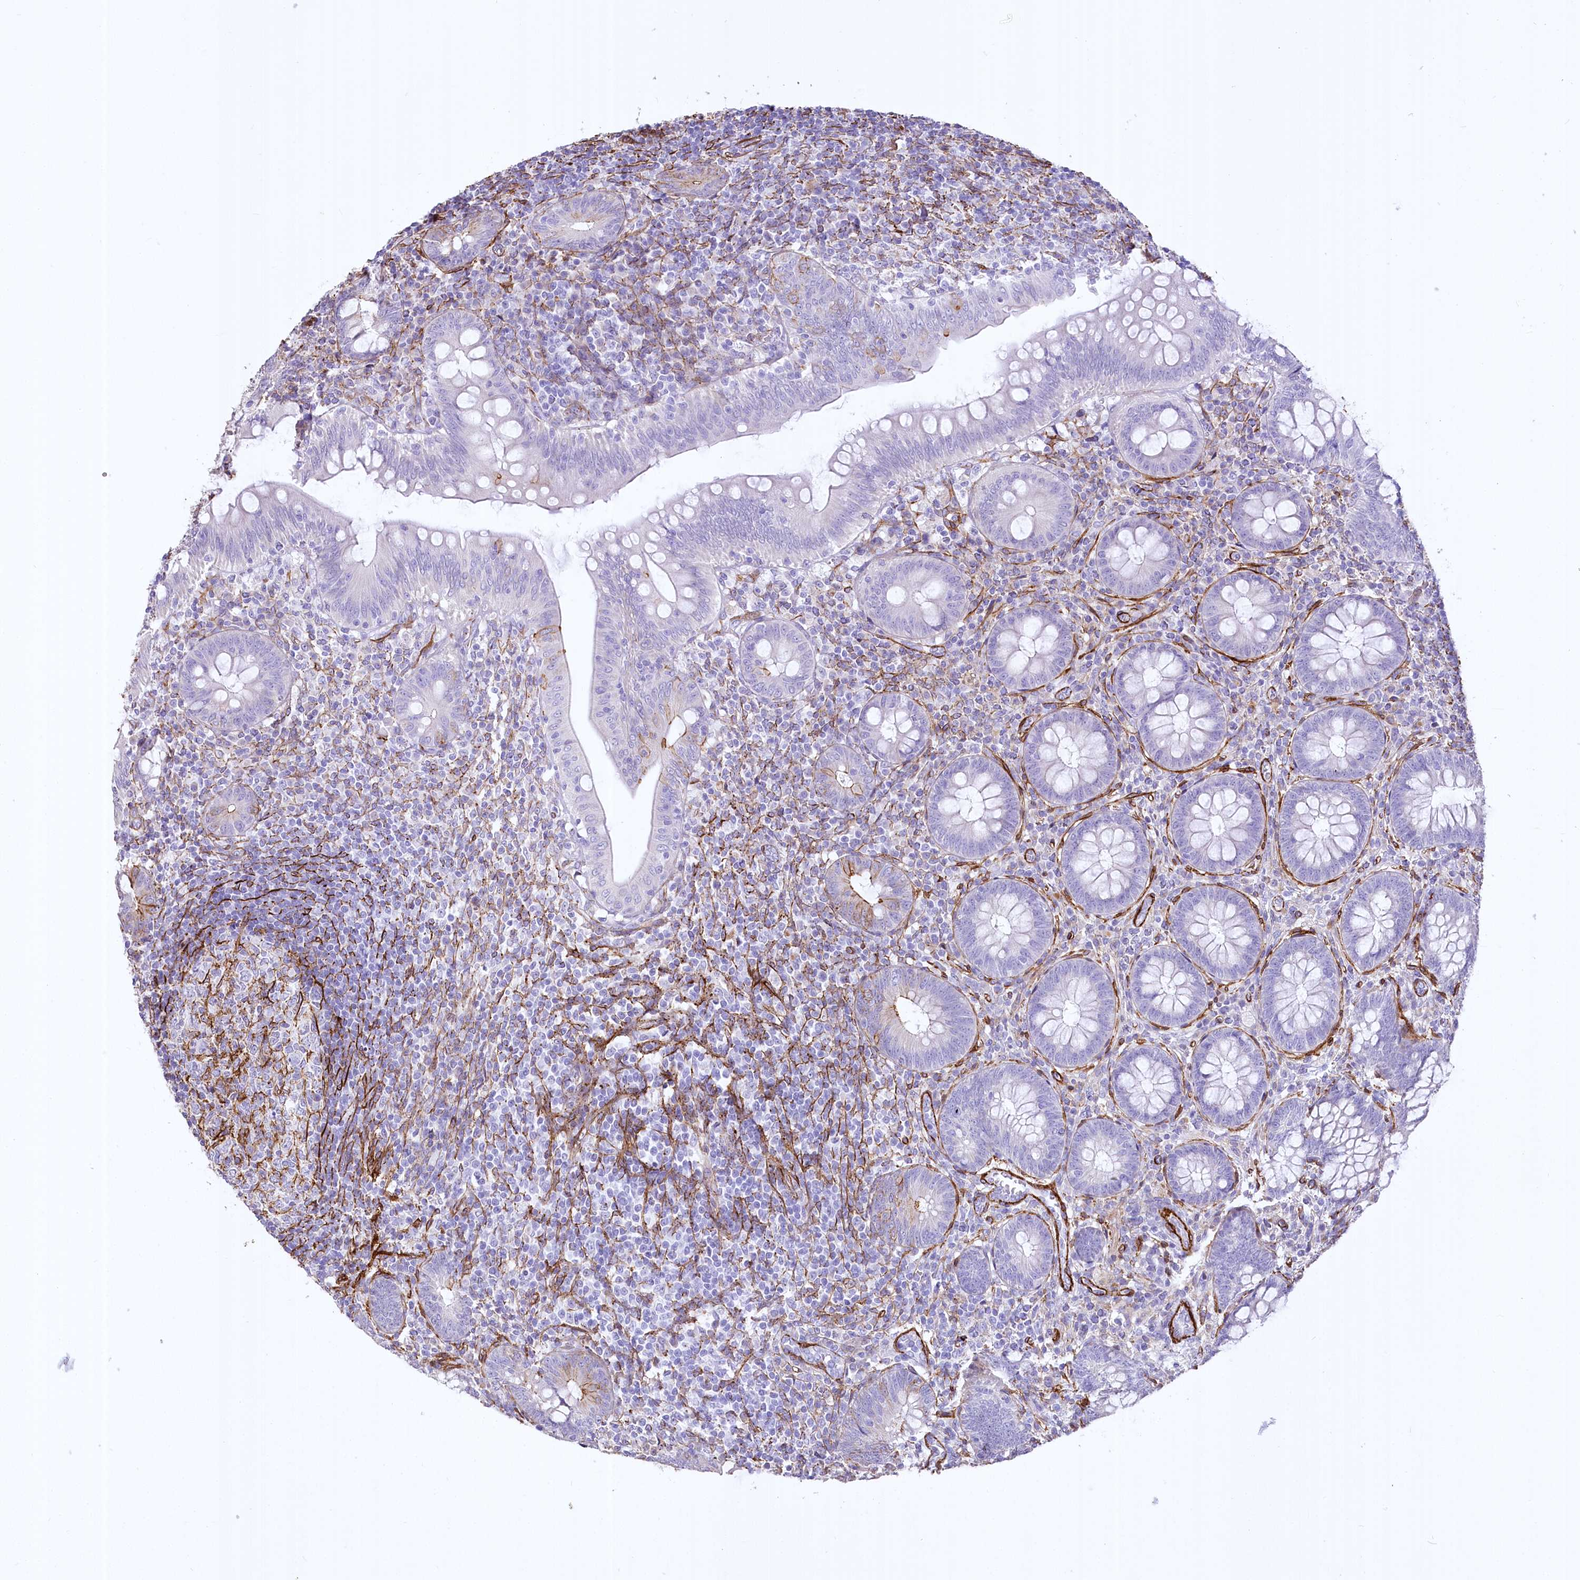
{"staining": {"intensity": "negative", "quantity": "none", "location": "none"}, "tissue": "appendix", "cell_type": "Glandular cells", "image_type": "normal", "snomed": [{"axis": "morphology", "description": "Normal tissue, NOS"}, {"axis": "topography", "description": "Appendix"}], "caption": "This is a micrograph of immunohistochemistry (IHC) staining of unremarkable appendix, which shows no positivity in glandular cells.", "gene": "SYNPO2", "patient": {"sex": "male", "age": 14}}